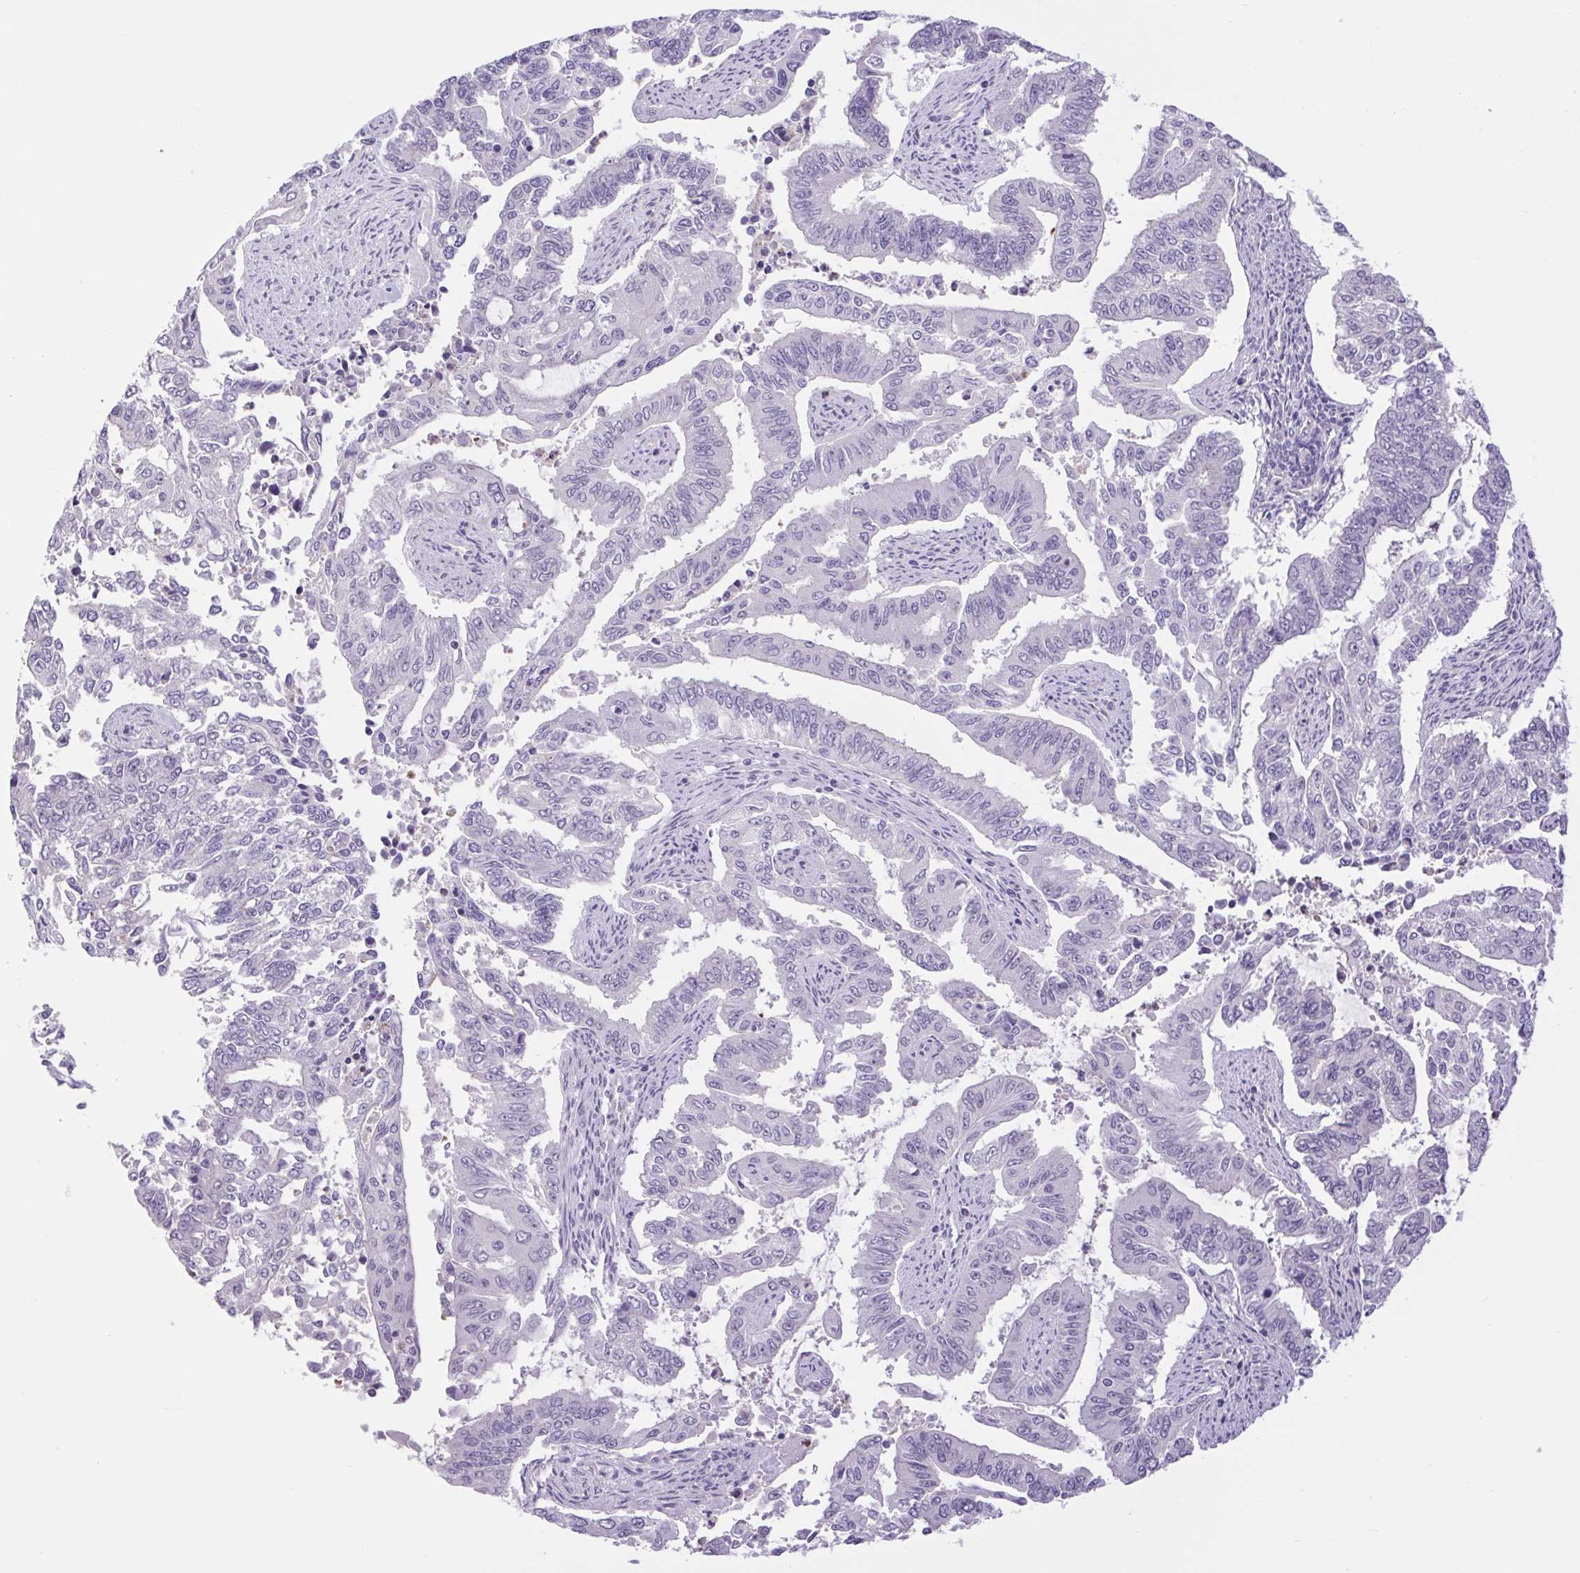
{"staining": {"intensity": "negative", "quantity": "none", "location": "none"}, "tissue": "endometrial cancer", "cell_type": "Tumor cells", "image_type": "cancer", "snomed": [{"axis": "morphology", "description": "Adenocarcinoma, NOS"}, {"axis": "topography", "description": "Uterus"}], "caption": "IHC histopathology image of neoplastic tissue: human adenocarcinoma (endometrial) stained with DAB (3,3'-diaminobenzidine) exhibits no significant protein expression in tumor cells.", "gene": "FAM177B", "patient": {"sex": "female", "age": 59}}